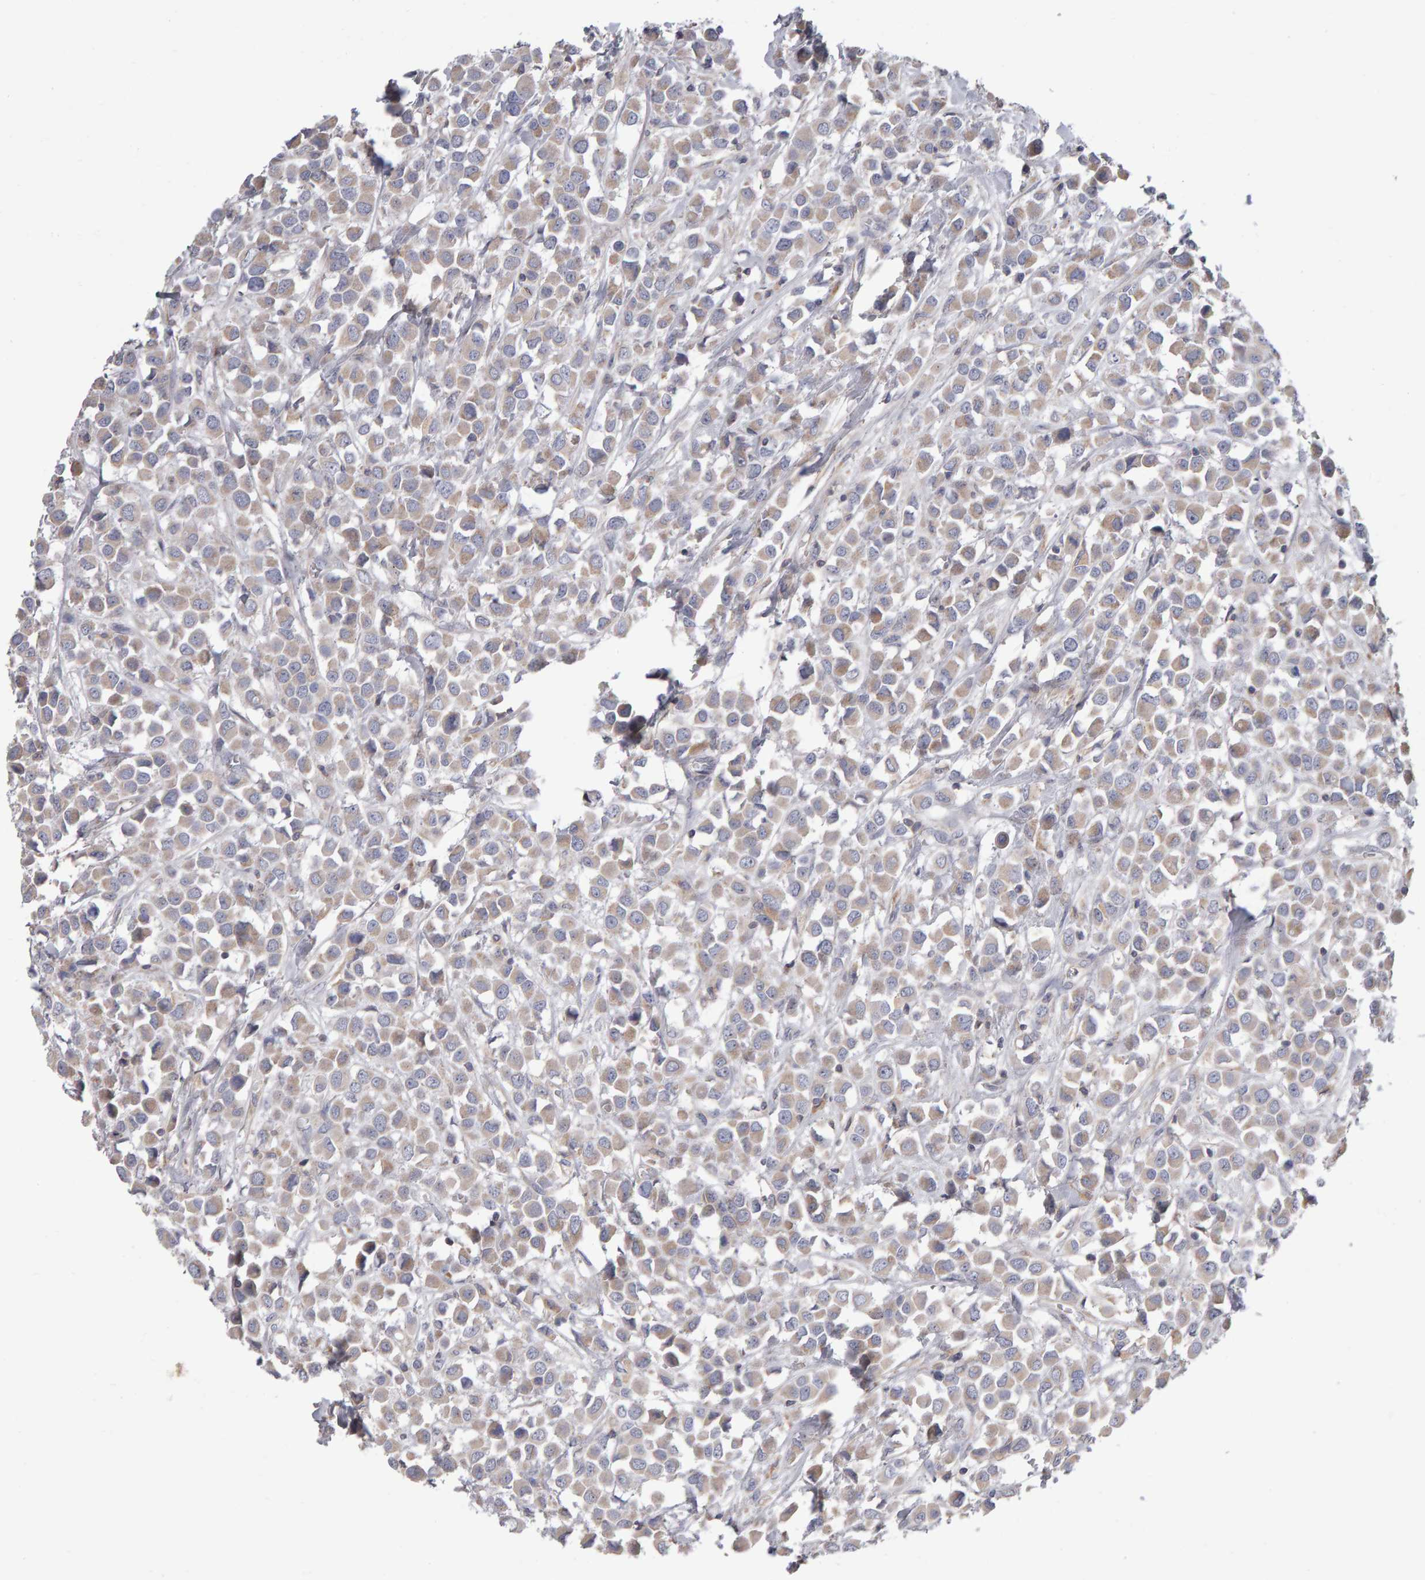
{"staining": {"intensity": "weak", "quantity": "<25%", "location": "cytoplasmic/membranous"}, "tissue": "breast cancer", "cell_type": "Tumor cells", "image_type": "cancer", "snomed": [{"axis": "morphology", "description": "Duct carcinoma"}, {"axis": "topography", "description": "Breast"}], "caption": "Immunohistochemical staining of invasive ductal carcinoma (breast) shows no significant positivity in tumor cells.", "gene": "PGS1", "patient": {"sex": "female", "age": 61}}